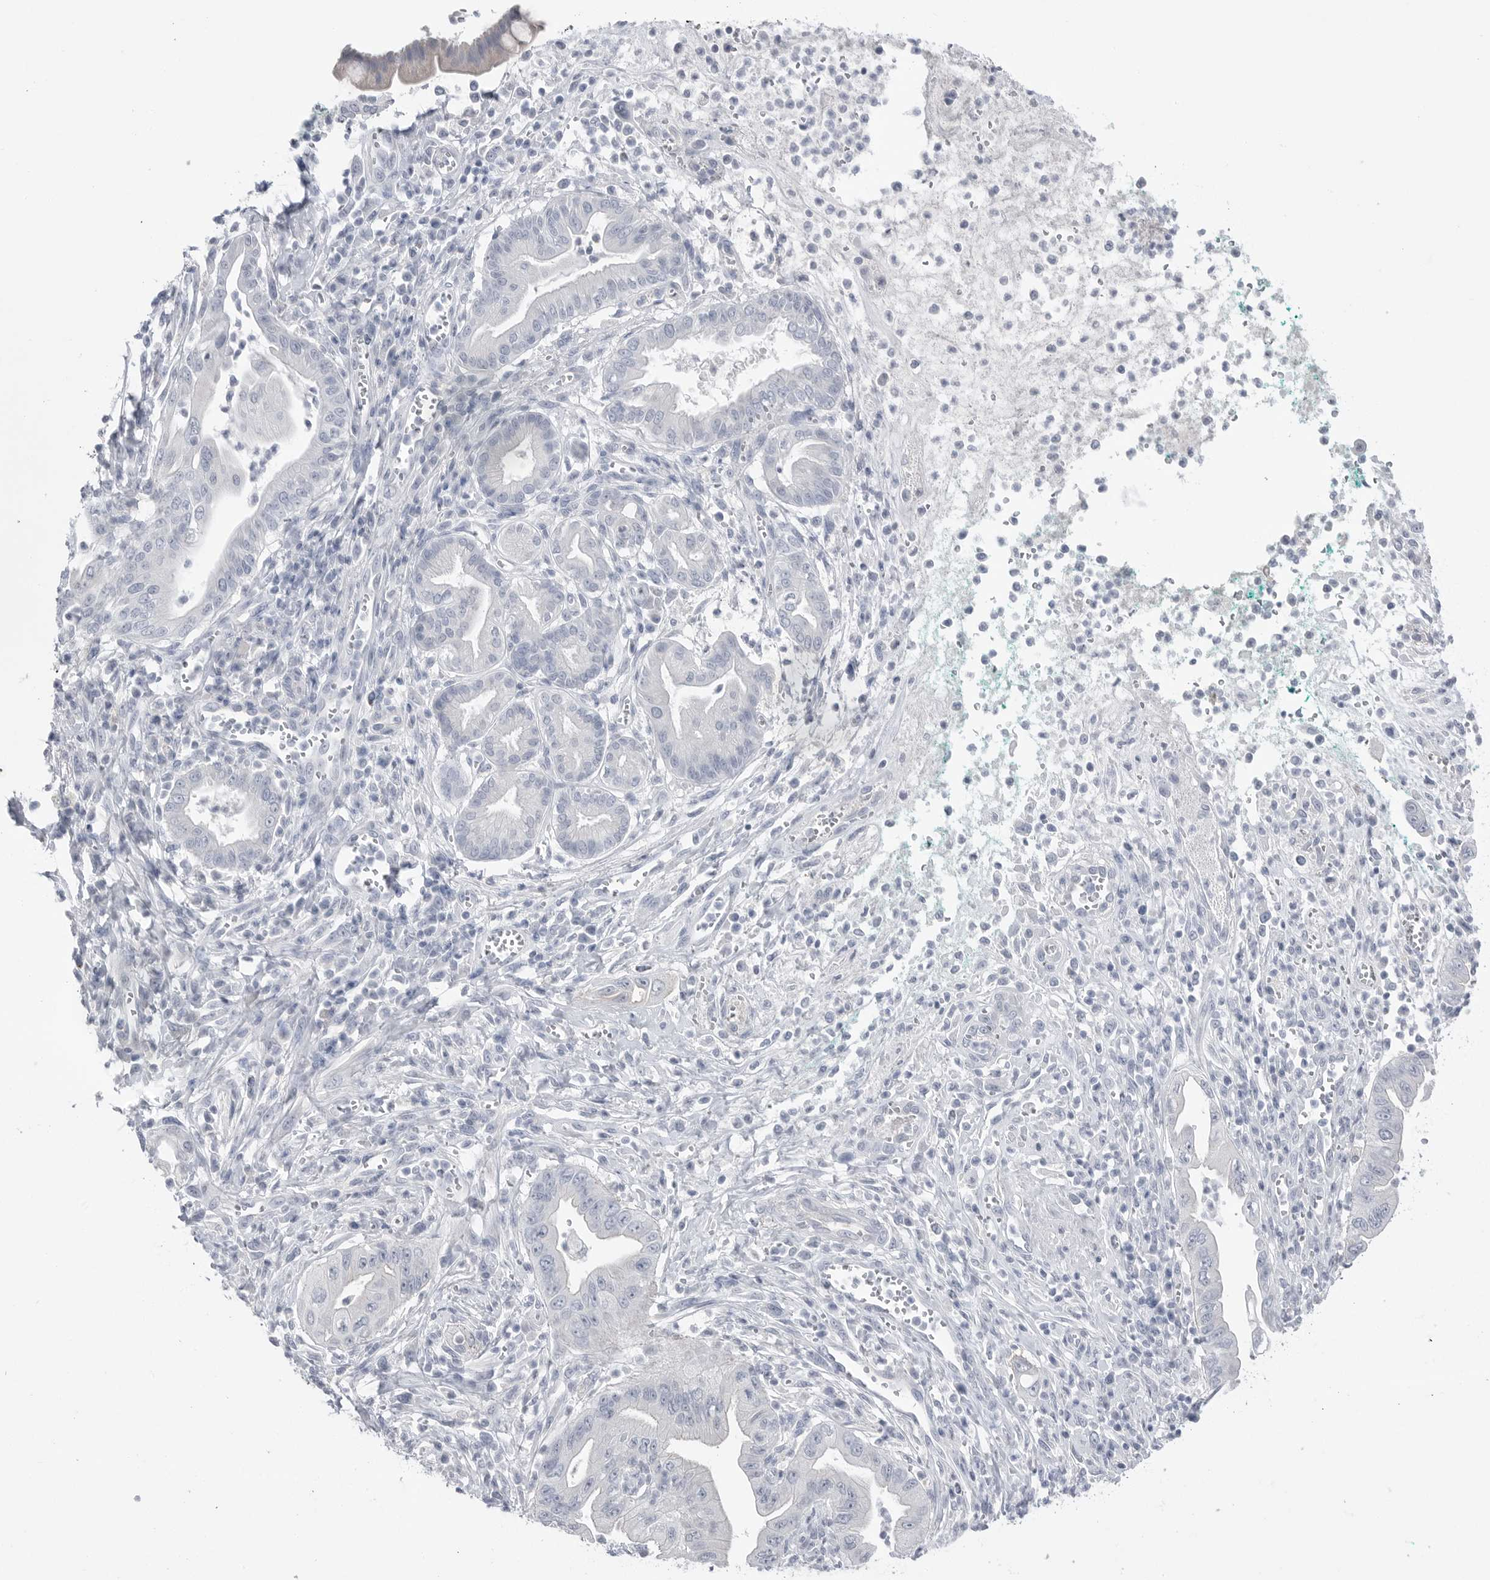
{"staining": {"intensity": "negative", "quantity": "none", "location": "none"}, "tissue": "pancreatic cancer", "cell_type": "Tumor cells", "image_type": "cancer", "snomed": [{"axis": "morphology", "description": "Adenocarcinoma, NOS"}, {"axis": "topography", "description": "Pancreas"}], "caption": "IHC histopathology image of neoplastic tissue: human adenocarcinoma (pancreatic) stained with DAB shows no significant protein expression in tumor cells. Nuclei are stained in blue.", "gene": "ABHD12", "patient": {"sex": "male", "age": 78}}